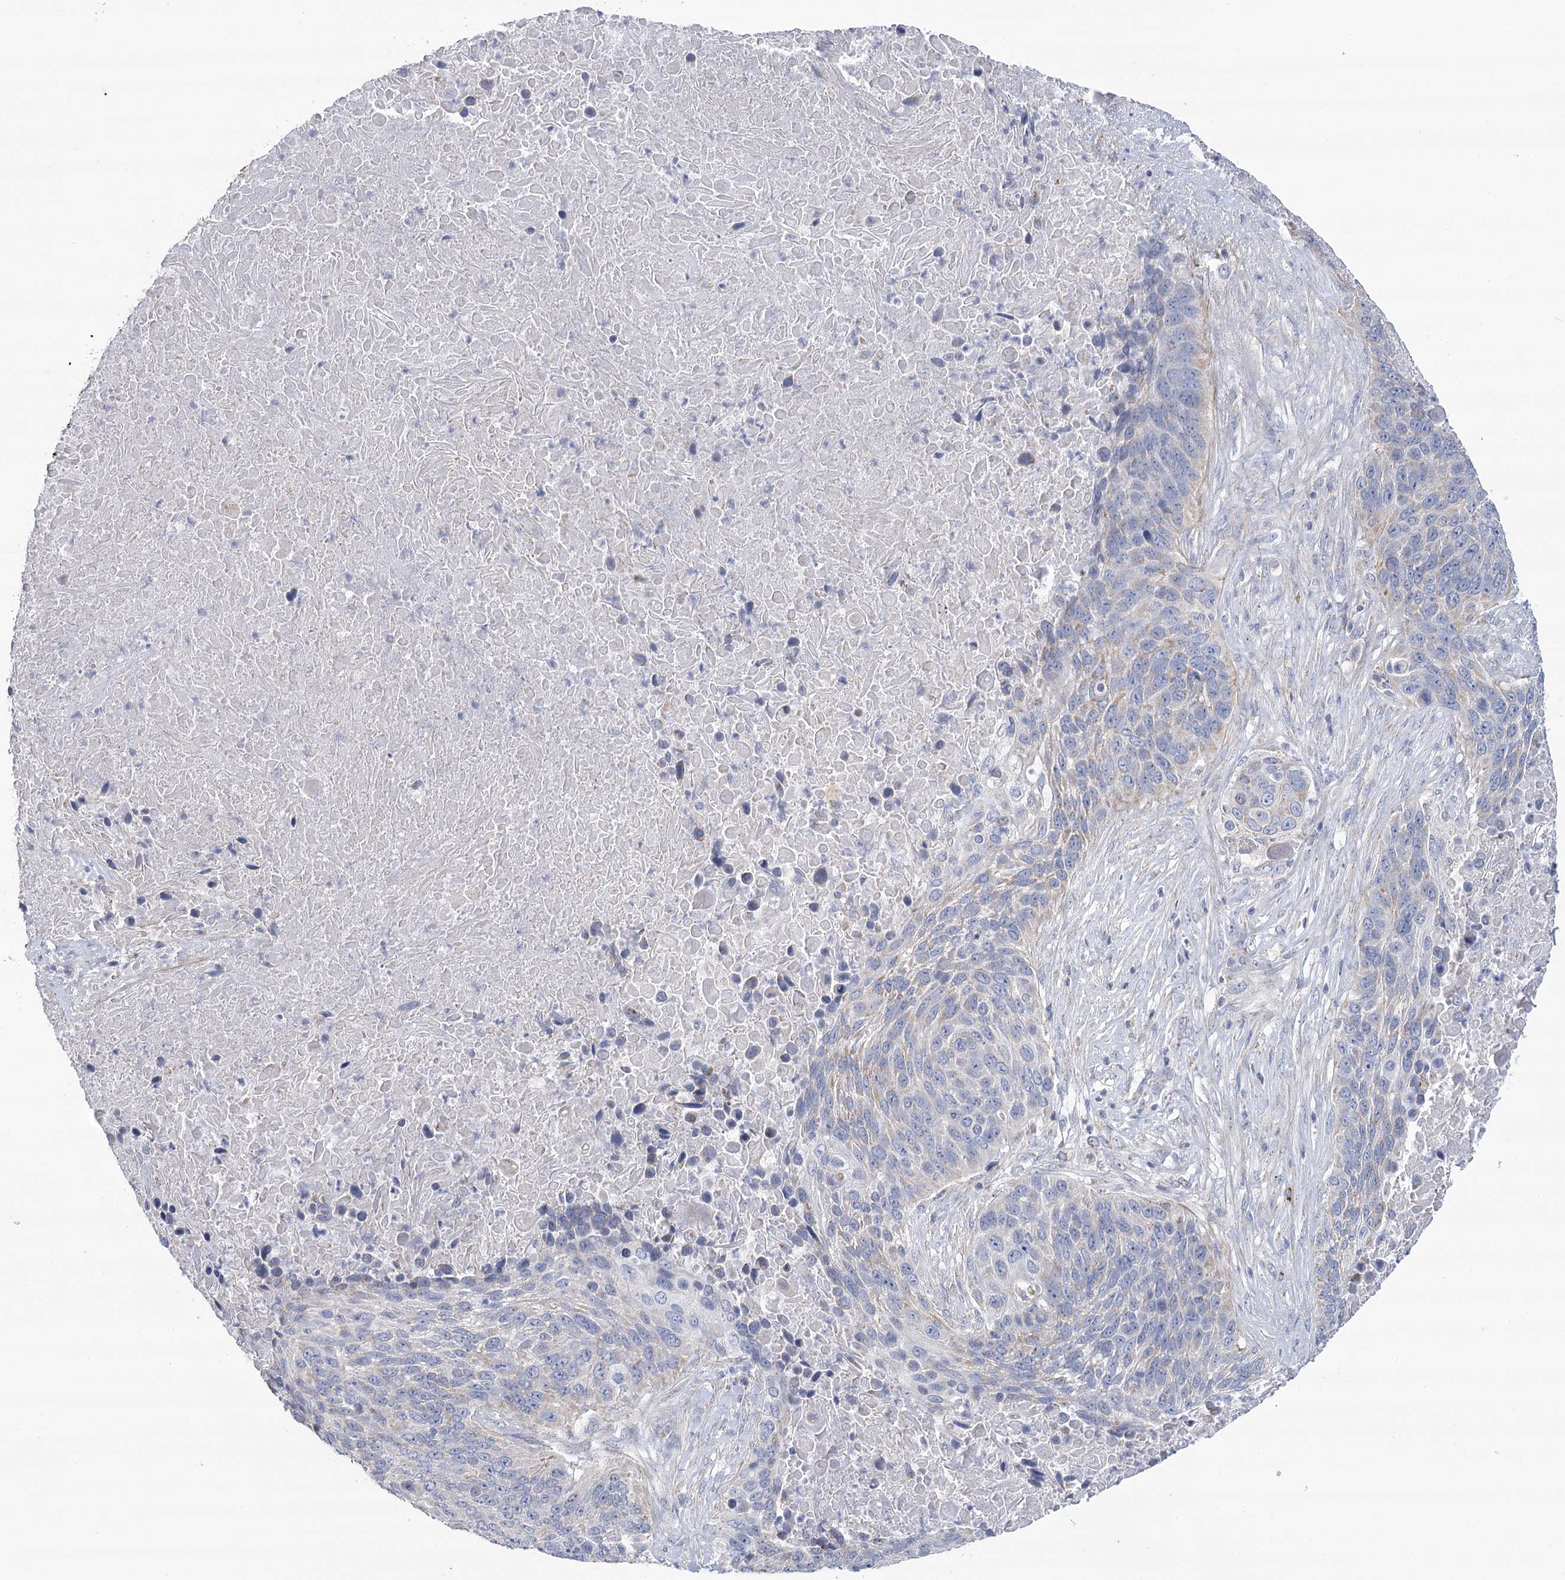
{"staining": {"intensity": "negative", "quantity": "none", "location": "none"}, "tissue": "lung cancer", "cell_type": "Tumor cells", "image_type": "cancer", "snomed": [{"axis": "morphology", "description": "Squamous cell carcinoma, NOS"}, {"axis": "topography", "description": "Lung"}], "caption": "IHC of human lung cancer shows no staining in tumor cells.", "gene": "SNX7", "patient": {"sex": "male", "age": 66}}